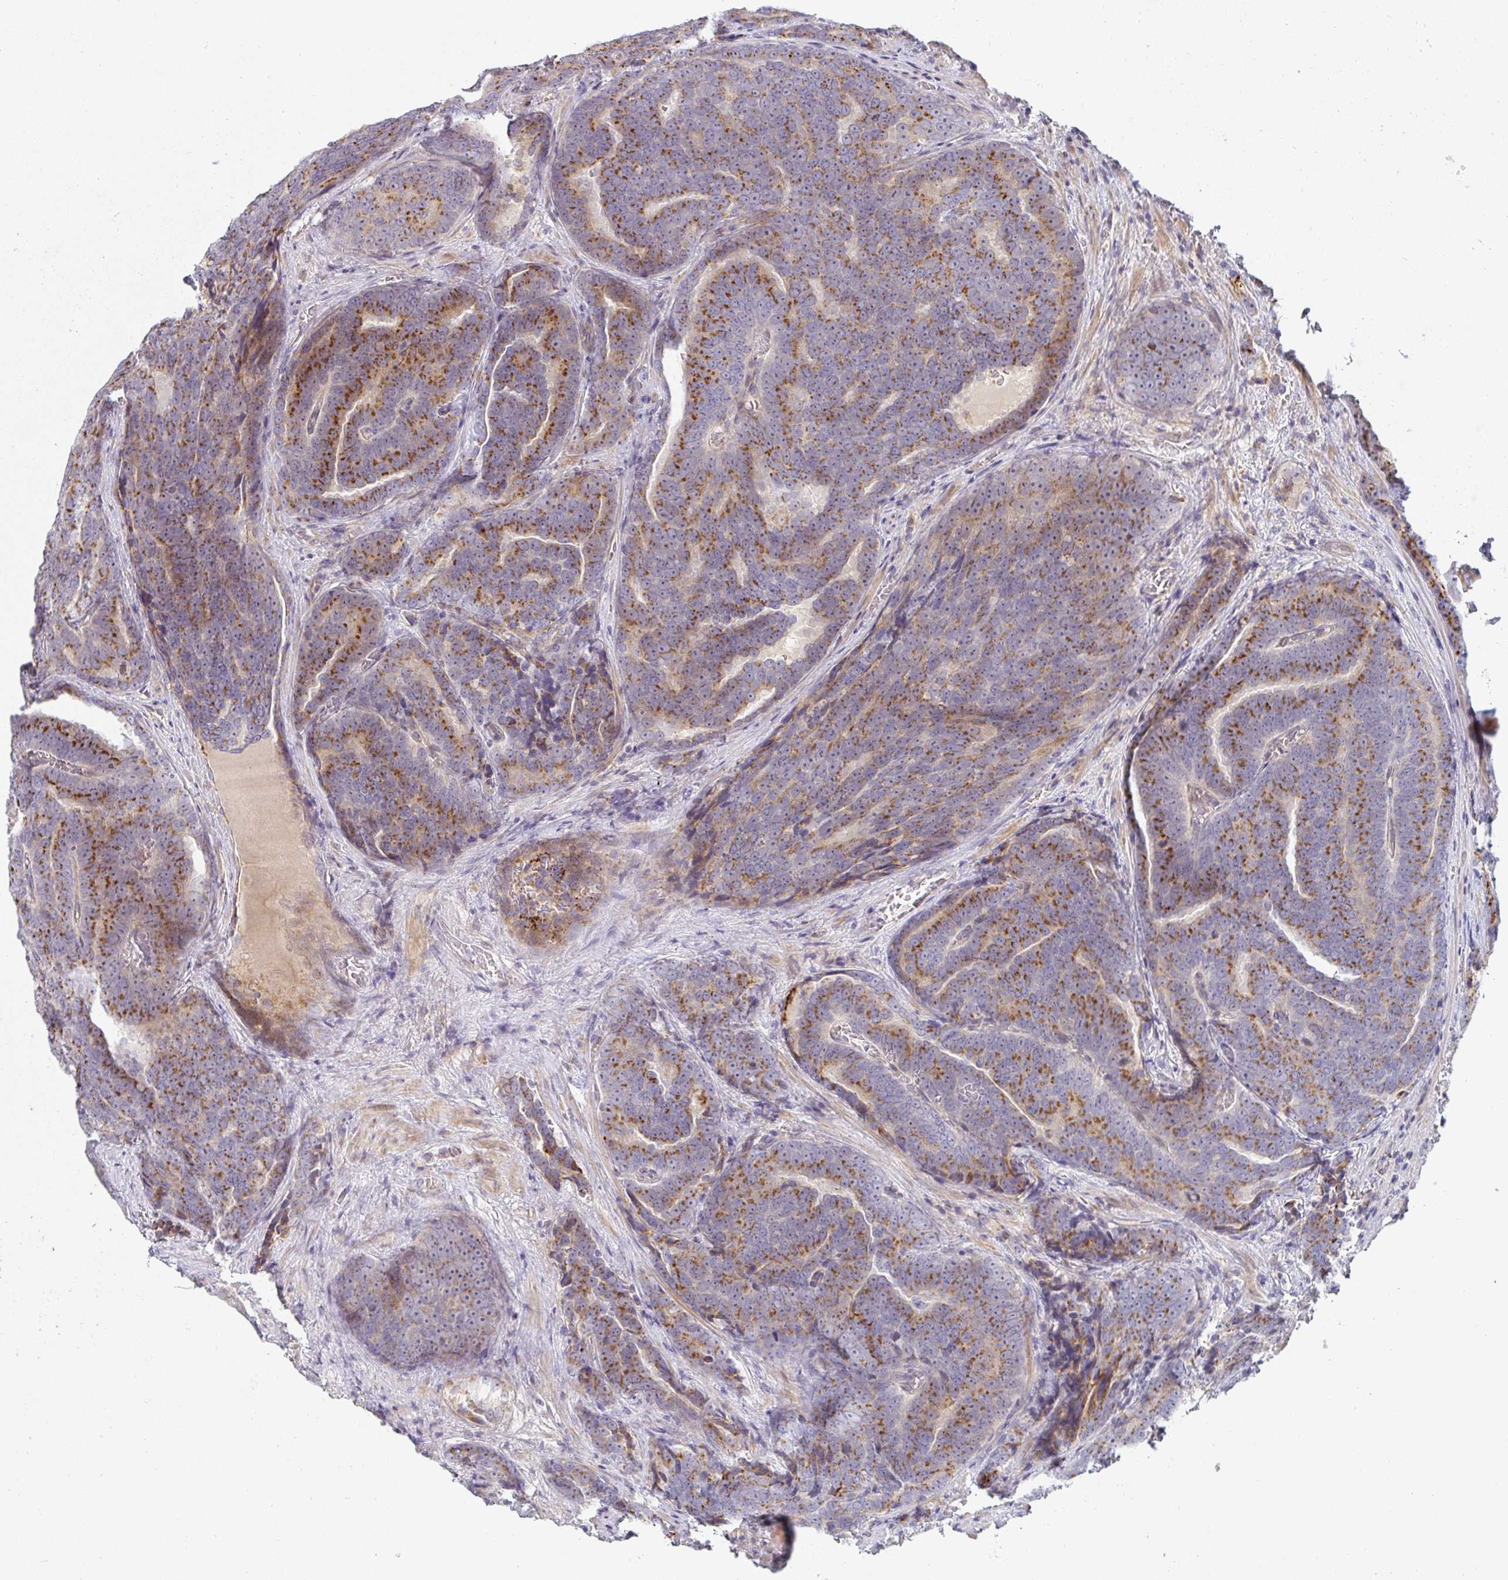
{"staining": {"intensity": "strong", "quantity": "25%-75%", "location": "cytoplasmic/membranous"}, "tissue": "prostate cancer", "cell_type": "Tumor cells", "image_type": "cancer", "snomed": [{"axis": "morphology", "description": "Adenocarcinoma, Low grade"}, {"axis": "topography", "description": "Prostate"}], "caption": "A photomicrograph of prostate cancer (low-grade adenocarcinoma) stained for a protein shows strong cytoplasmic/membranous brown staining in tumor cells.", "gene": "MOB1A", "patient": {"sex": "male", "age": 62}}